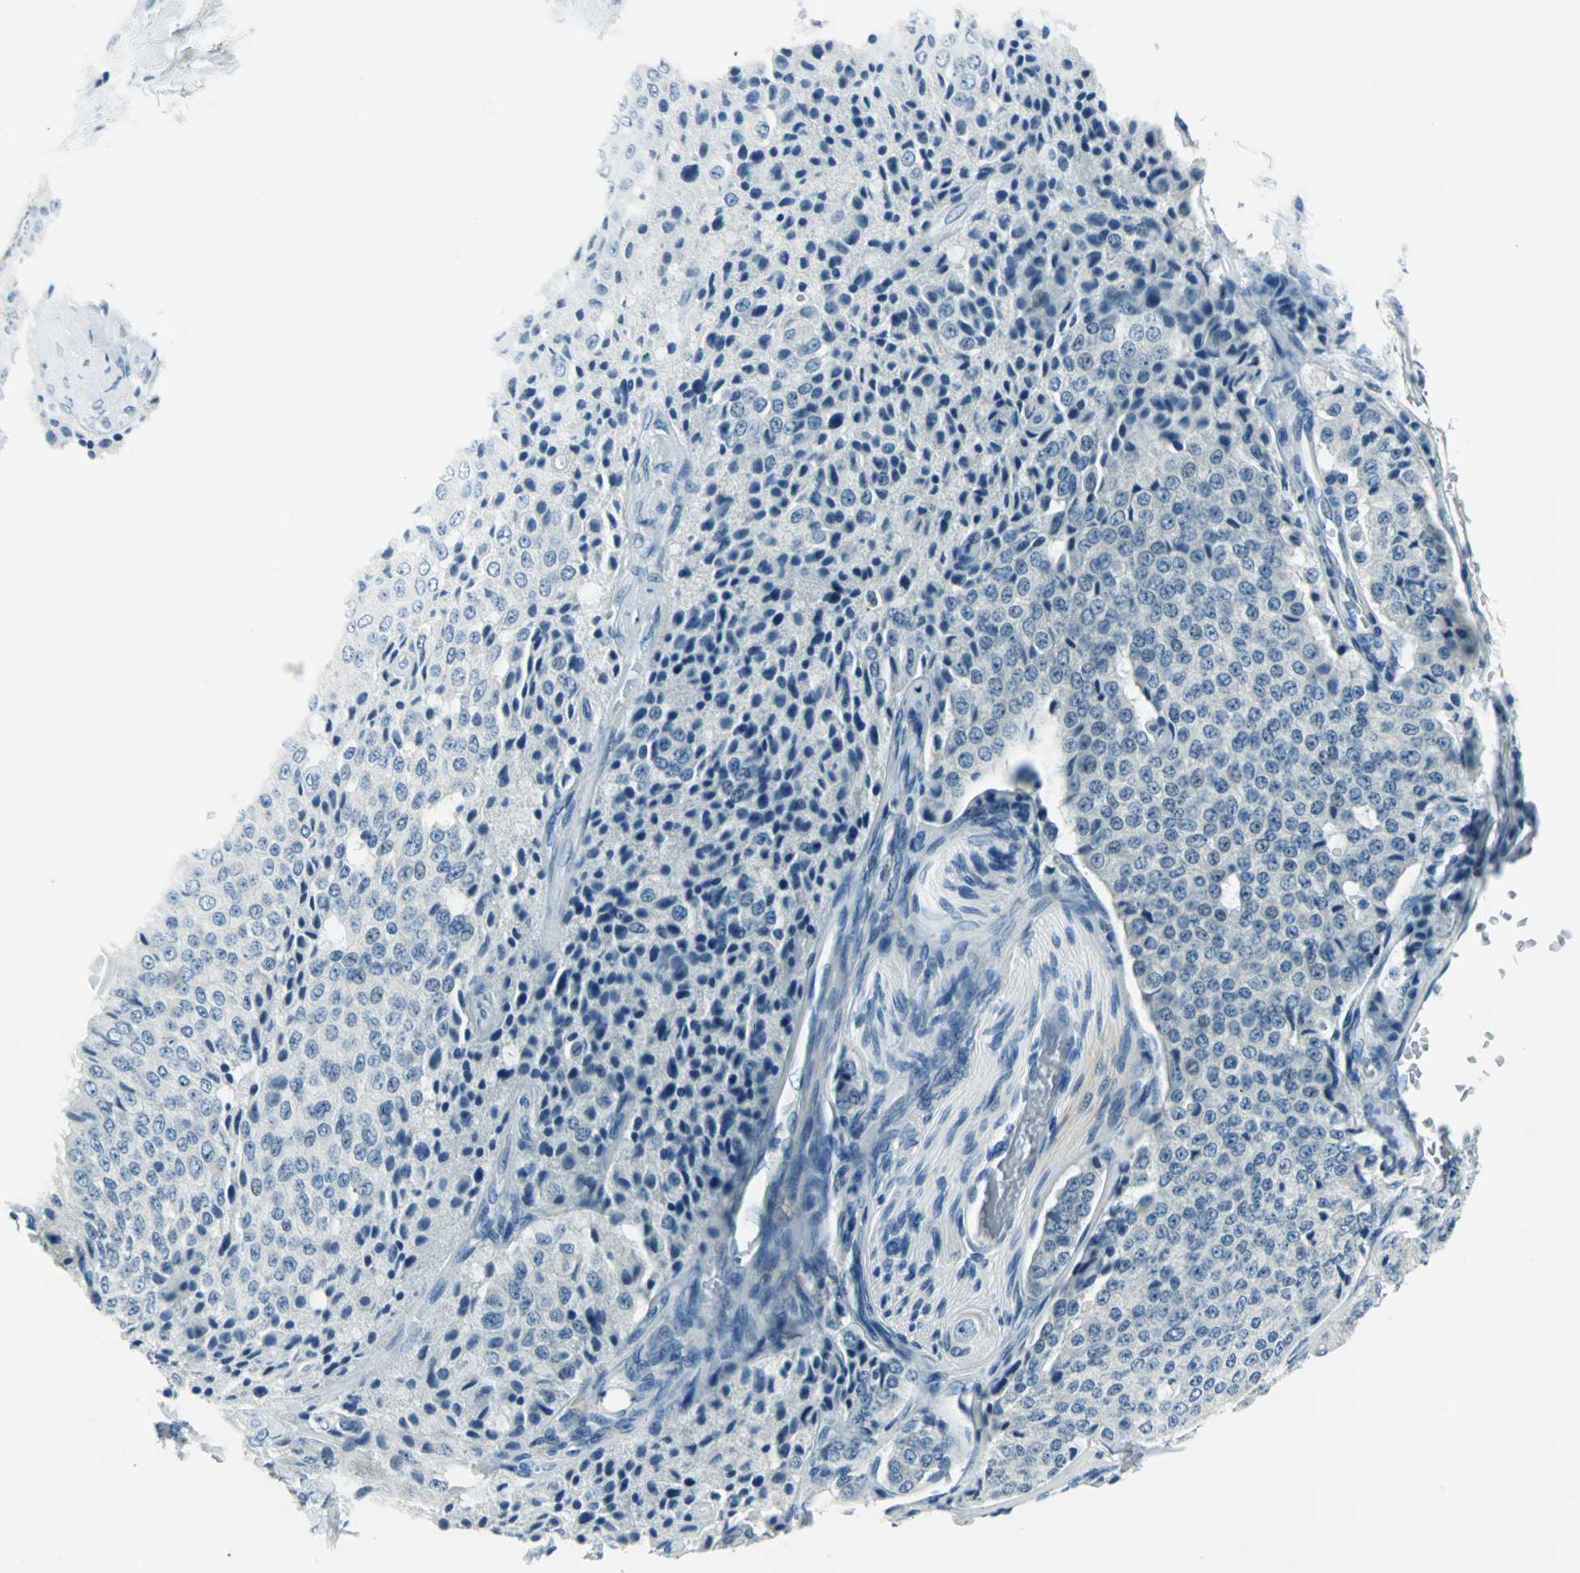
{"staining": {"intensity": "negative", "quantity": "none", "location": "none"}, "tissue": "carcinoid", "cell_type": "Tumor cells", "image_type": "cancer", "snomed": [{"axis": "morphology", "description": "Carcinoid, malignant, NOS"}, {"axis": "topography", "description": "Colon"}], "caption": "IHC image of human carcinoid stained for a protein (brown), which displays no expression in tumor cells.", "gene": "AKR1A1", "patient": {"sex": "female", "age": 61}}